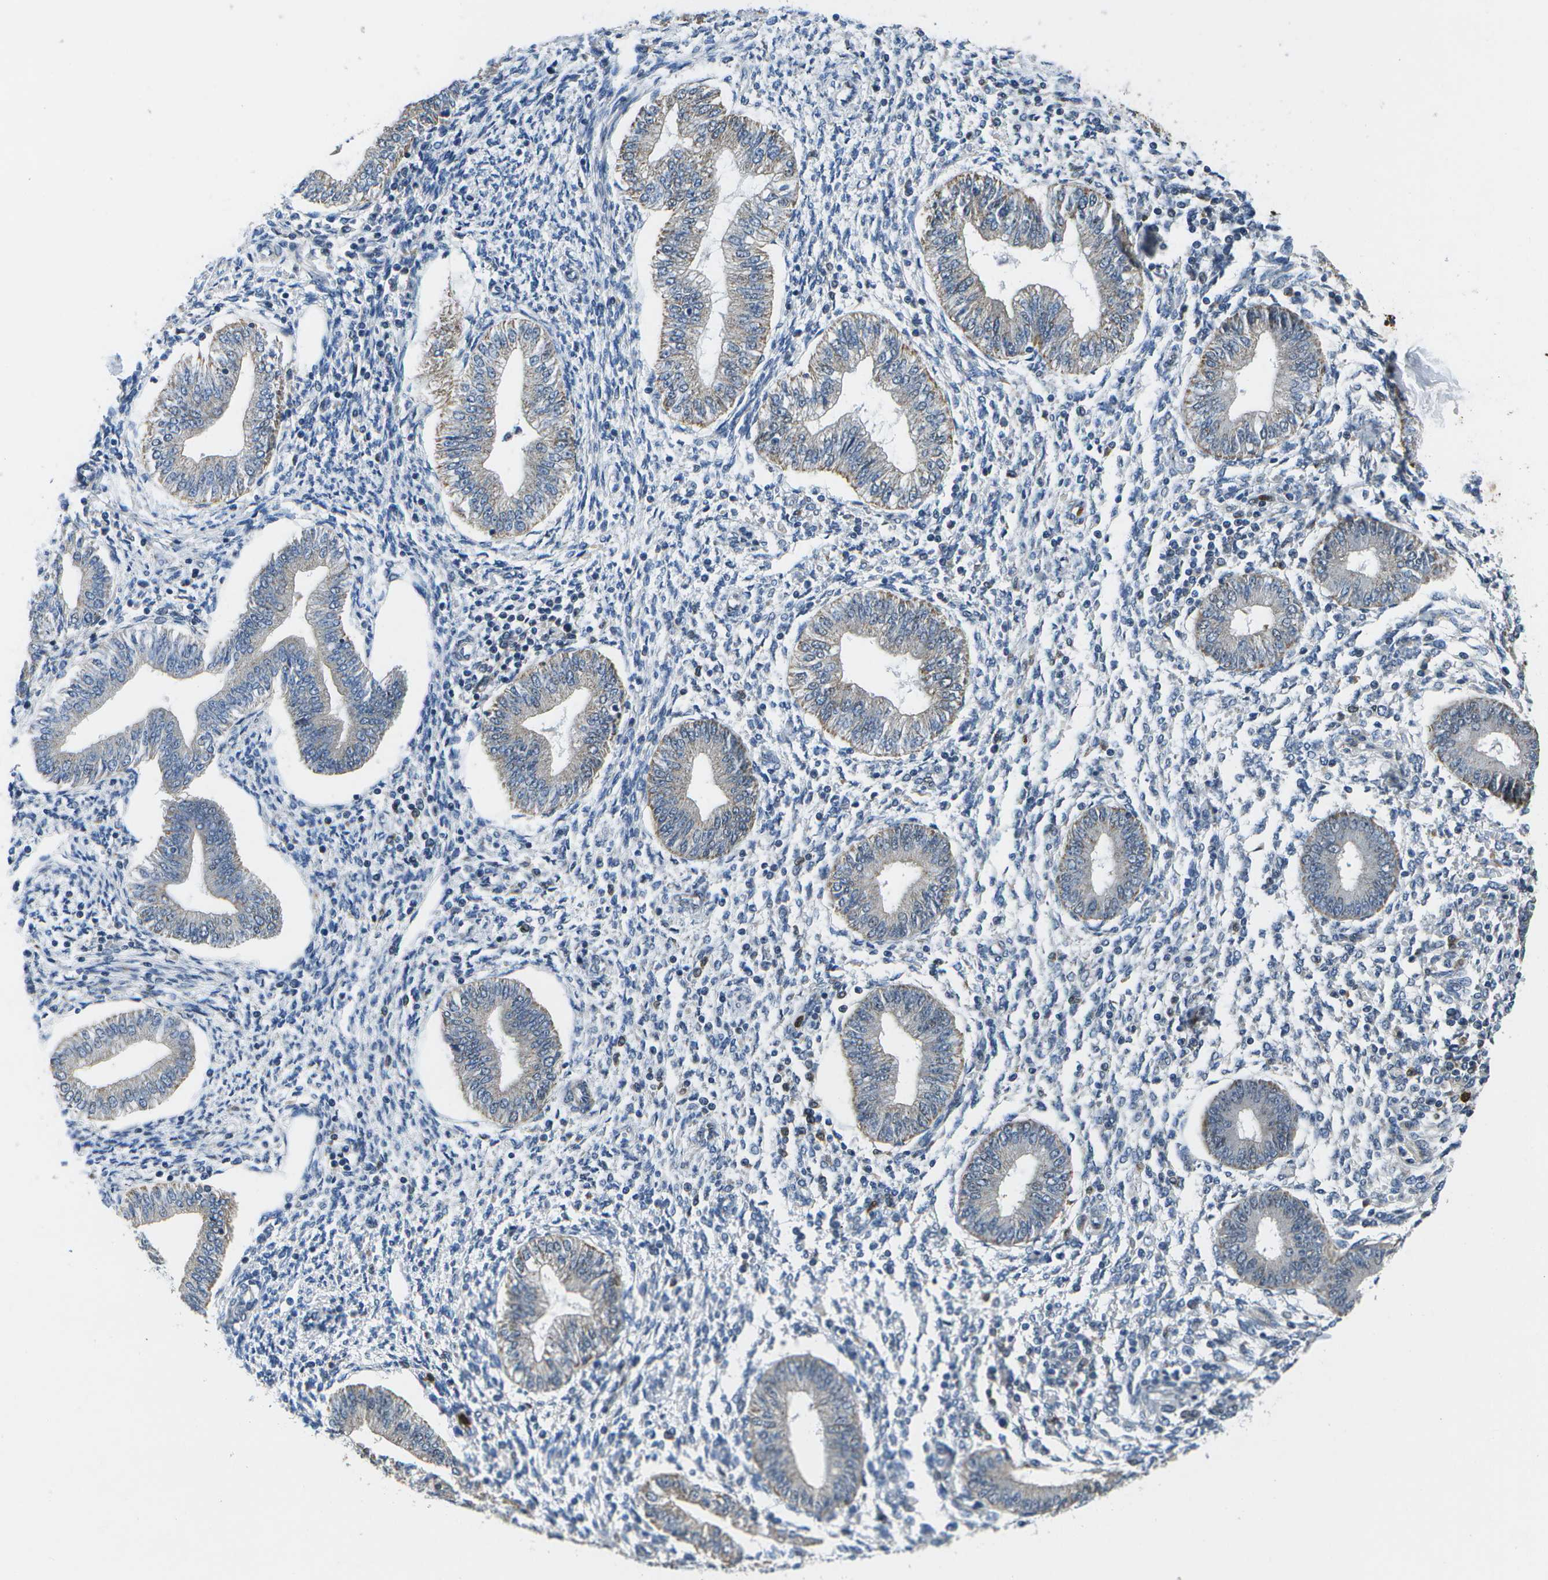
{"staining": {"intensity": "negative", "quantity": "none", "location": "none"}, "tissue": "endometrium", "cell_type": "Cells in endometrial stroma", "image_type": "normal", "snomed": [{"axis": "morphology", "description": "Normal tissue, NOS"}, {"axis": "topography", "description": "Endometrium"}], "caption": "Immunohistochemistry (IHC) of benign human endometrium displays no staining in cells in endometrial stroma.", "gene": "GALNT15", "patient": {"sex": "female", "age": 50}}